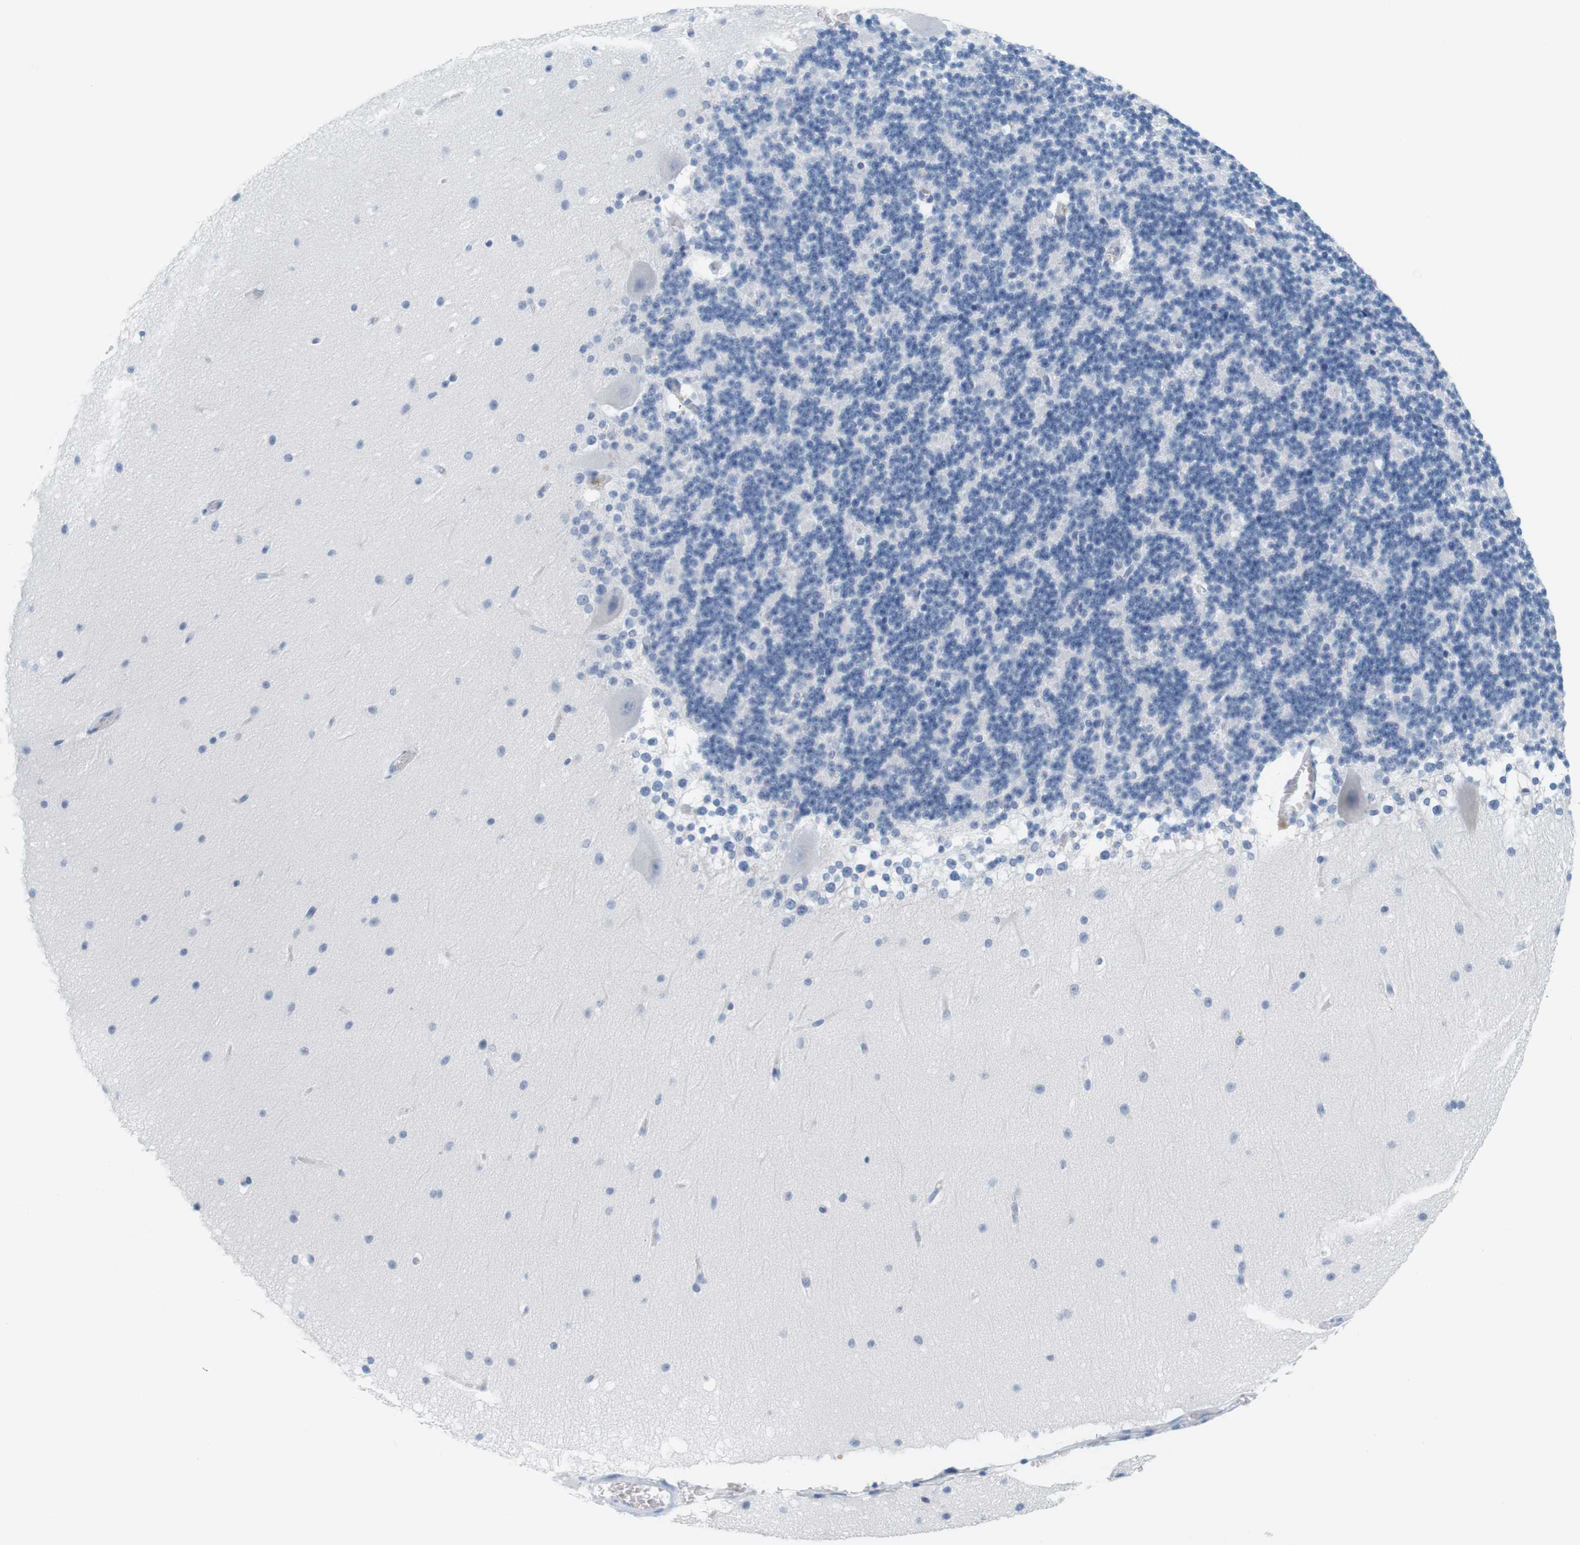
{"staining": {"intensity": "negative", "quantity": "none", "location": "none"}, "tissue": "cerebellum", "cell_type": "Cells in granular layer", "image_type": "normal", "snomed": [{"axis": "morphology", "description": "Normal tissue, NOS"}, {"axis": "topography", "description": "Cerebellum"}], "caption": "This is an IHC photomicrograph of normal human cerebellum. There is no expression in cells in granular layer.", "gene": "OPRM1", "patient": {"sex": "female", "age": 19}}